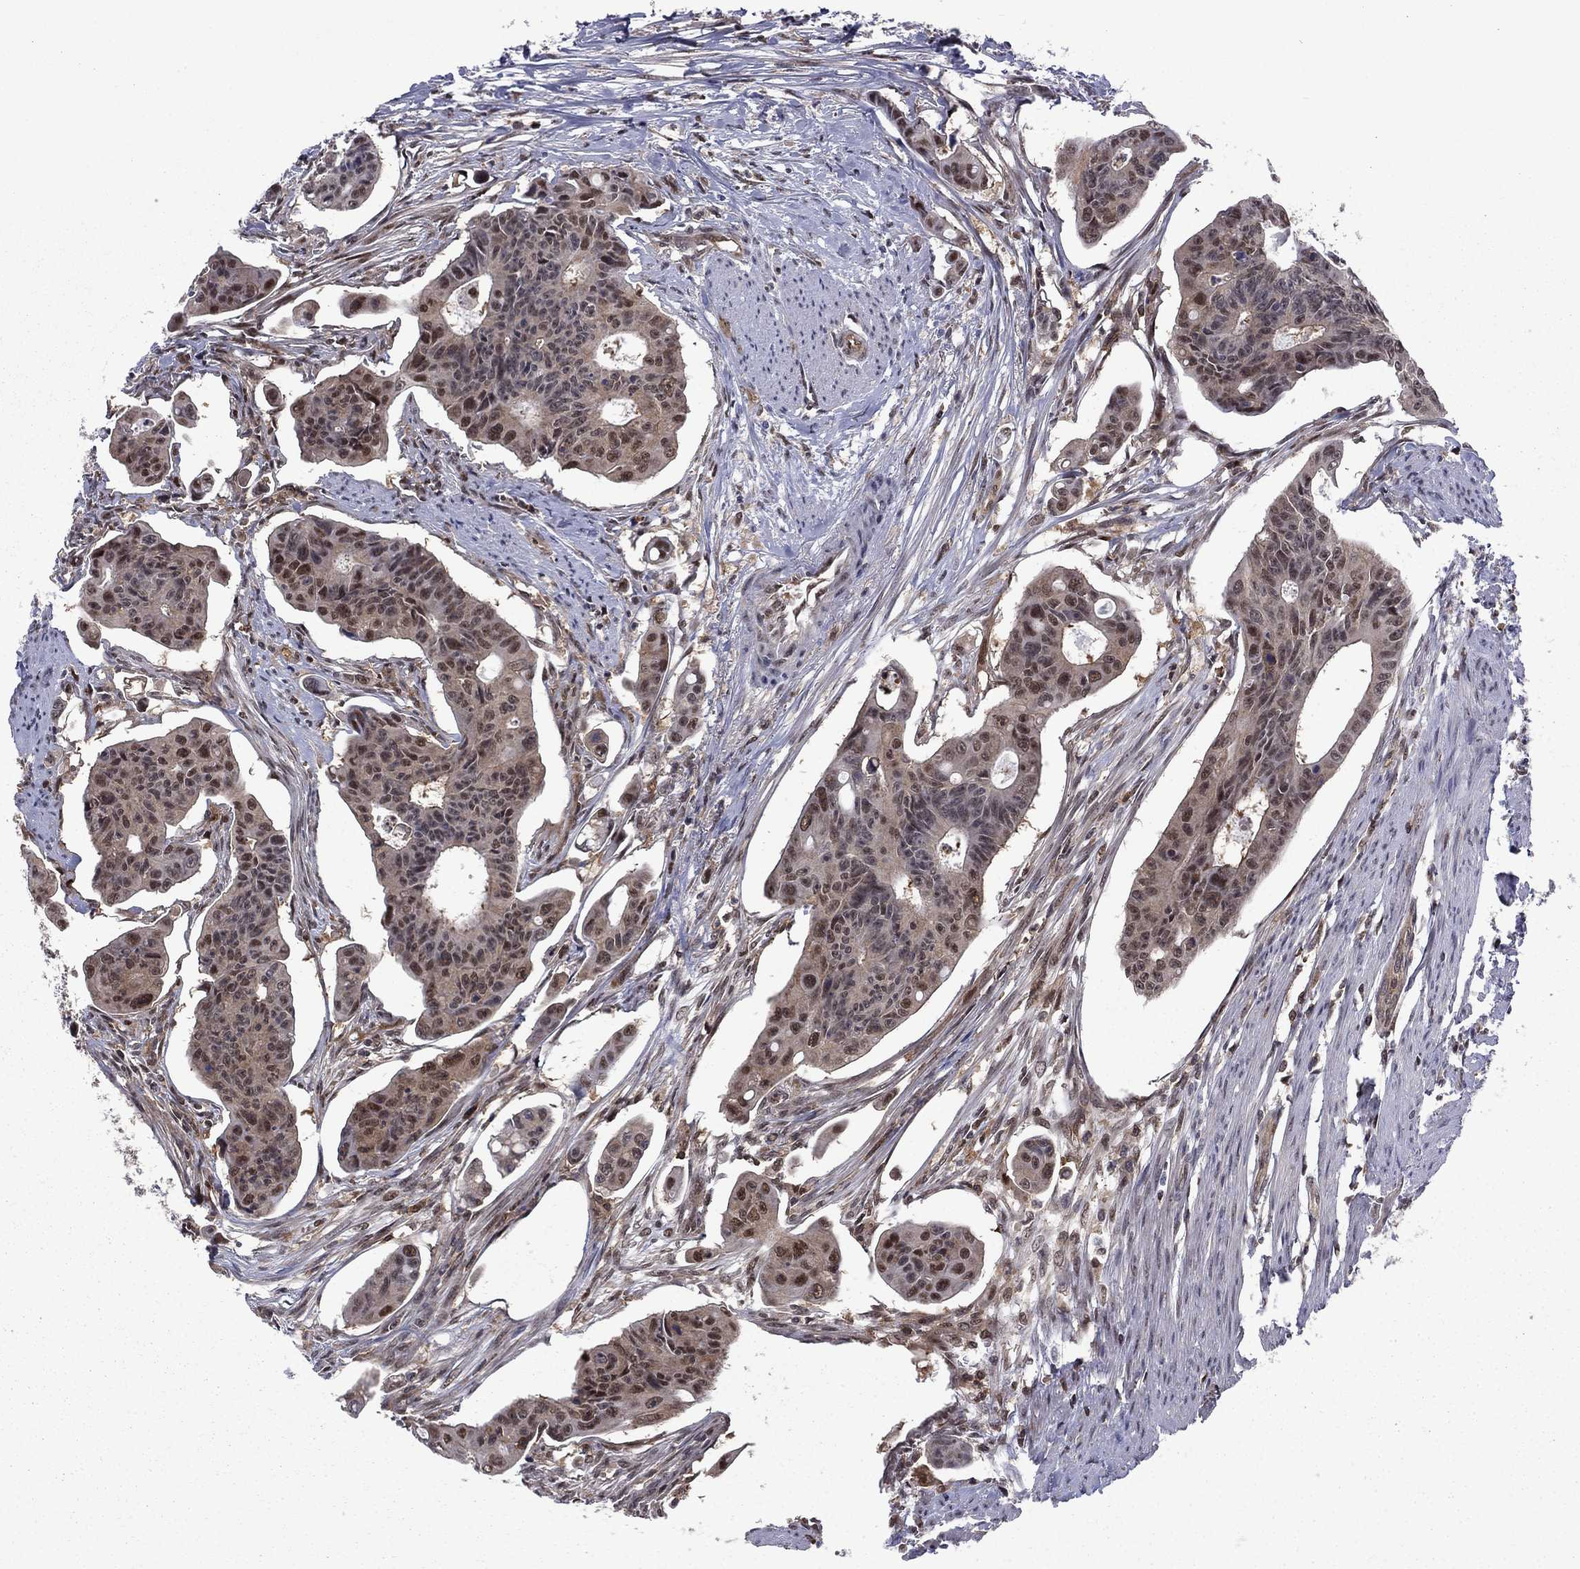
{"staining": {"intensity": "moderate", "quantity": "<25%", "location": "nuclear"}, "tissue": "colorectal cancer", "cell_type": "Tumor cells", "image_type": "cancer", "snomed": [{"axis": "morphology", "description": "Adenocarcinoma, NOS"}, {"axis": "topography", "description": "Colon"}], "caption": "Adenocarcinoma (colorectal) was stained to show a protein in brown. There is low levels of moderate nuclear positivity in approximately <25% of tumor cells. Ihc stains the protein of interest in brown and the nuclei are stained blue.", "gene": "PSMD2", "patient": {"sex": "male", "age": 70}}